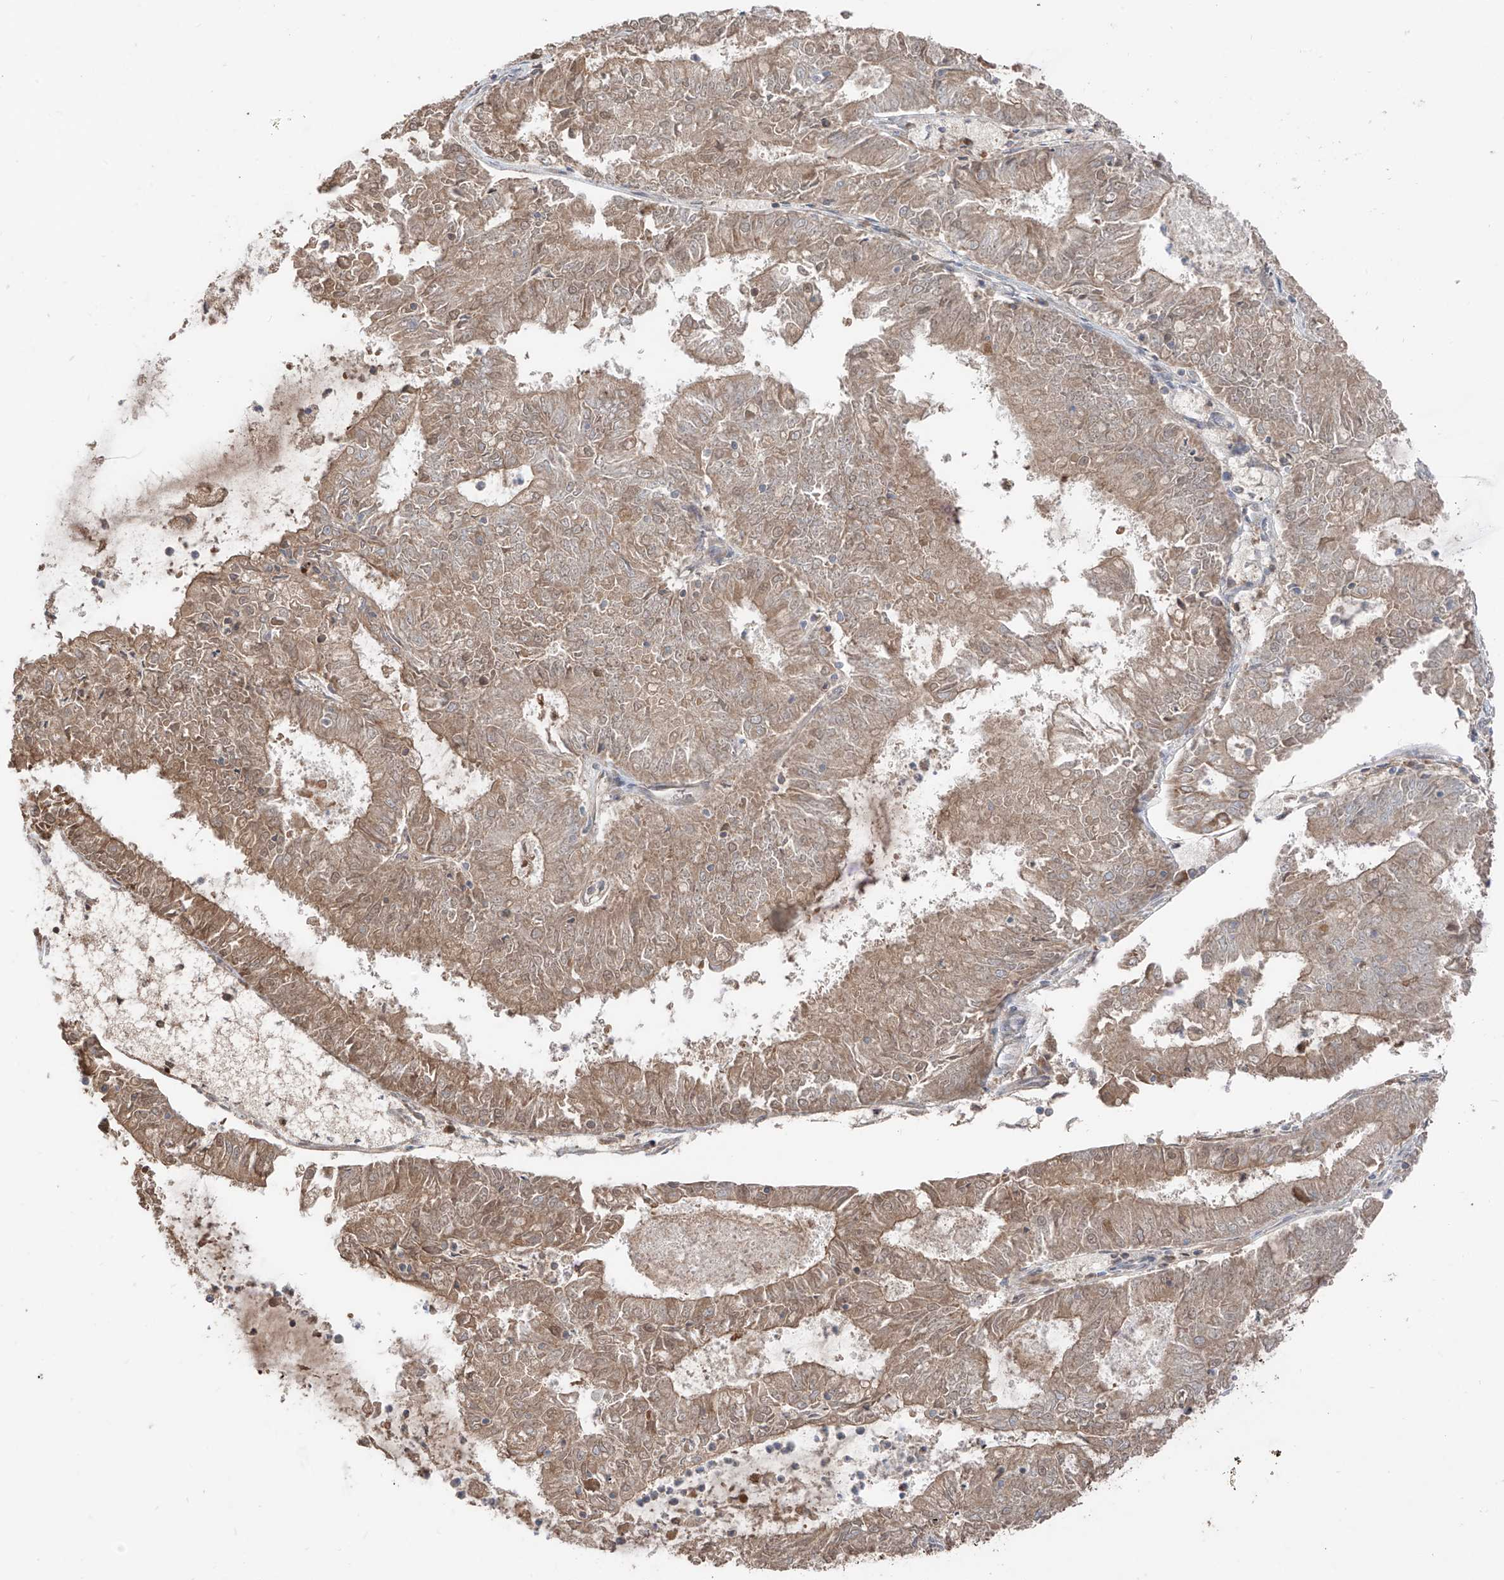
{"staining": {"intensity": "weak", "quantity": ">75%", "location": "cytoplasmic/membranous"}, "tissue": "endometrial cancer", "cell_type": "Tumor cells", "image_type": "cancer", "snomed": [{"axis": "morphology", "description": "Adenocarcinoma, NOS"}, {"axis": "topography", "description": "Endometrium"}], "caption": "Immunohistochemistry (IHC) histopathology image of neoplastic tissue: human endometrial adenocarcinoma stained using immunohistochemistry exhibits low levels of weak protein expression localized specifically in the cytoplasmic/membranous of tumor cells, appearing as a cytoplasmic/membranous brown color.", "gene": "COLGALT2", "patient": {"sex": "female", "age": 57}}